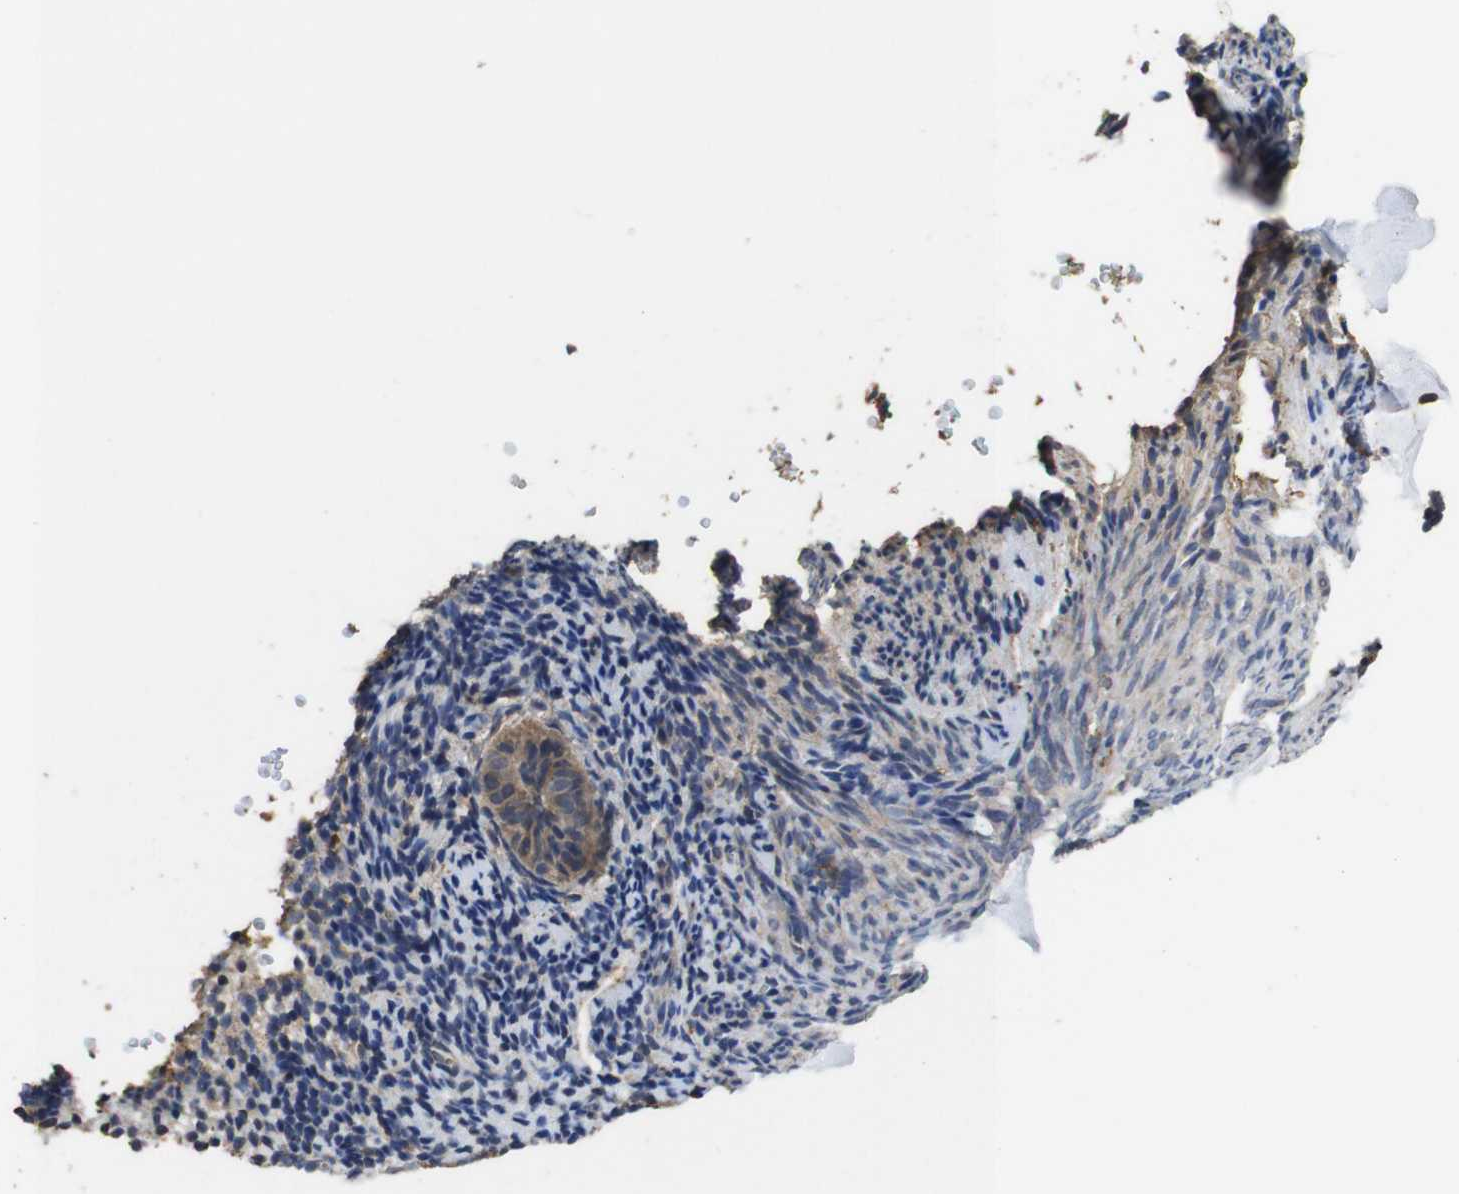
{"staining": {"intensity": "weak", "quantity": "25%-75%", "location": "cytoplasmic/membranous"}, "tissue": "endometrium", "cell_type": "Cells in endometrial stroma", "image_type": "normal", "snomed": [{"axis": "morphology", "description": "Normal tissue, NOS"}, {"axis": "topography", "description": "Endometrium"}], "caption": "Endometrium stained for a protein reveals weak cytoplasmic/membranous positivity in cells in endometrial stroma. The protein is stained brown, and the nuclei are stained in blue (DAB IHC with brightfield microscopy, high magnification).", "gene": "ARHGAP24", "patient": {"sex": "female", "age": 51}}